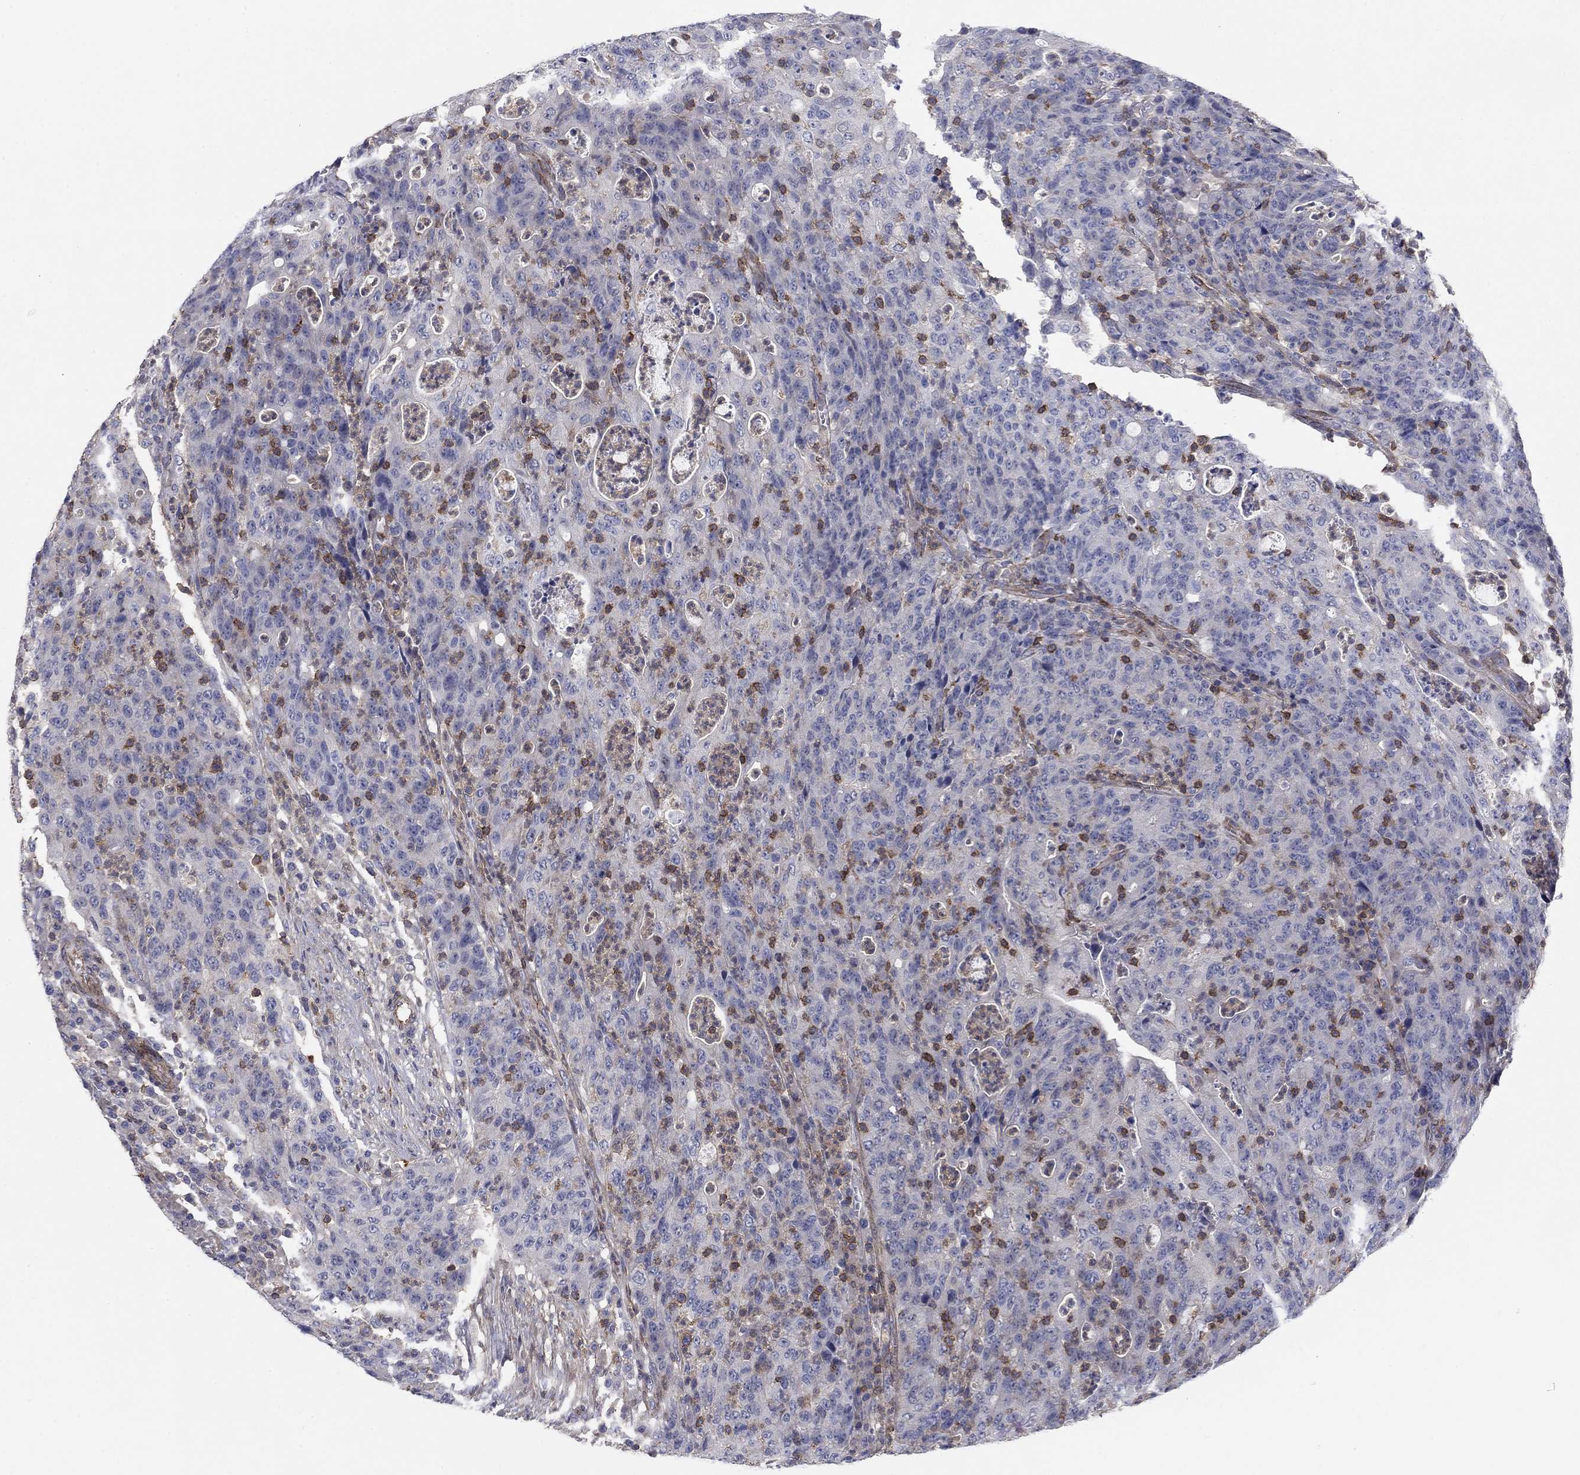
{"staining": {"intensity": "negative", "quantity": "none", "location": "none"}, "tissue": "colorectal cancer", "cell_type": "Tumor cells", "image_type": "cancer", "snomed": [{"axis": "morphology", "description": "Adenocarcinoma, NOS"}, {"axis": "topography", "description": "Colon"}], "caption": "This image is of colorectal cancer stained with immunohistochemistry (IHC) to label a protein in brown with the nuclei are counter-stained blue. There is no positivity in tumor cells.", "gene": "PSD4", "patient": {"sex": "male", "age": 70}}